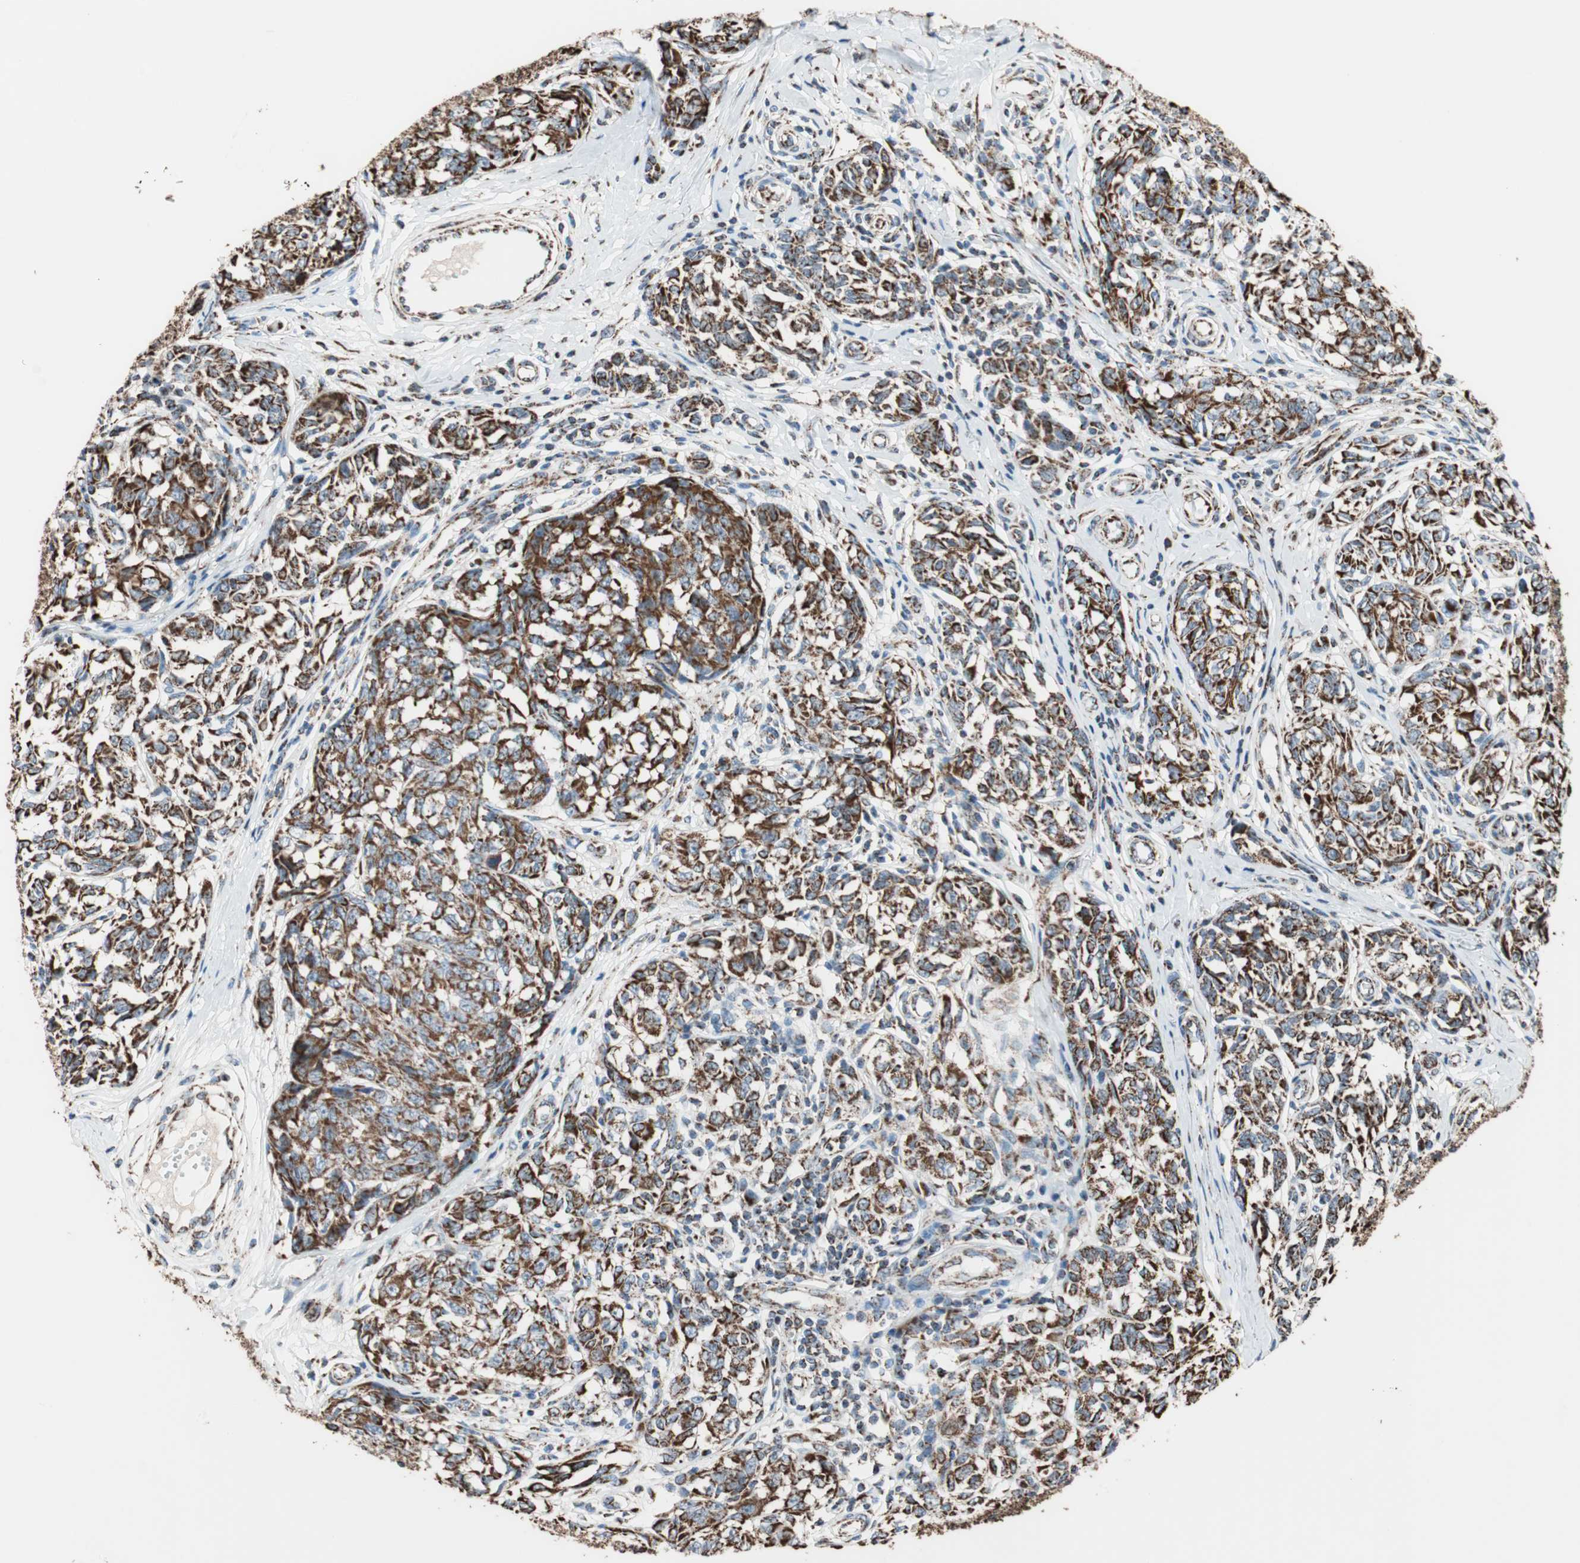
{"staining": {"intensity": "strong", "quantity": ">75%", "location": "cytoplasmic/membranous"}, "tissue": "melanoma", "cell_type": "Tumor cells", "image_type": "cancer", "snomed": [{"axis": "morphology", "description": "Malignant melanoma, NOS"}, {"axis": "topography", "description": "Skin"}], "caption": "Immunohistochemical staining of malignant melanoma reveals strong cytoplasmic/membranous protein expression in approximately >75% of tumor cells. The protein of interest is stained brown, and the nuclei are stained in blue (DAB IHC with brightfield microscopy, high magnification).", "gene": "PCSK4", "patient": {"sex": "female", "age": 64}}